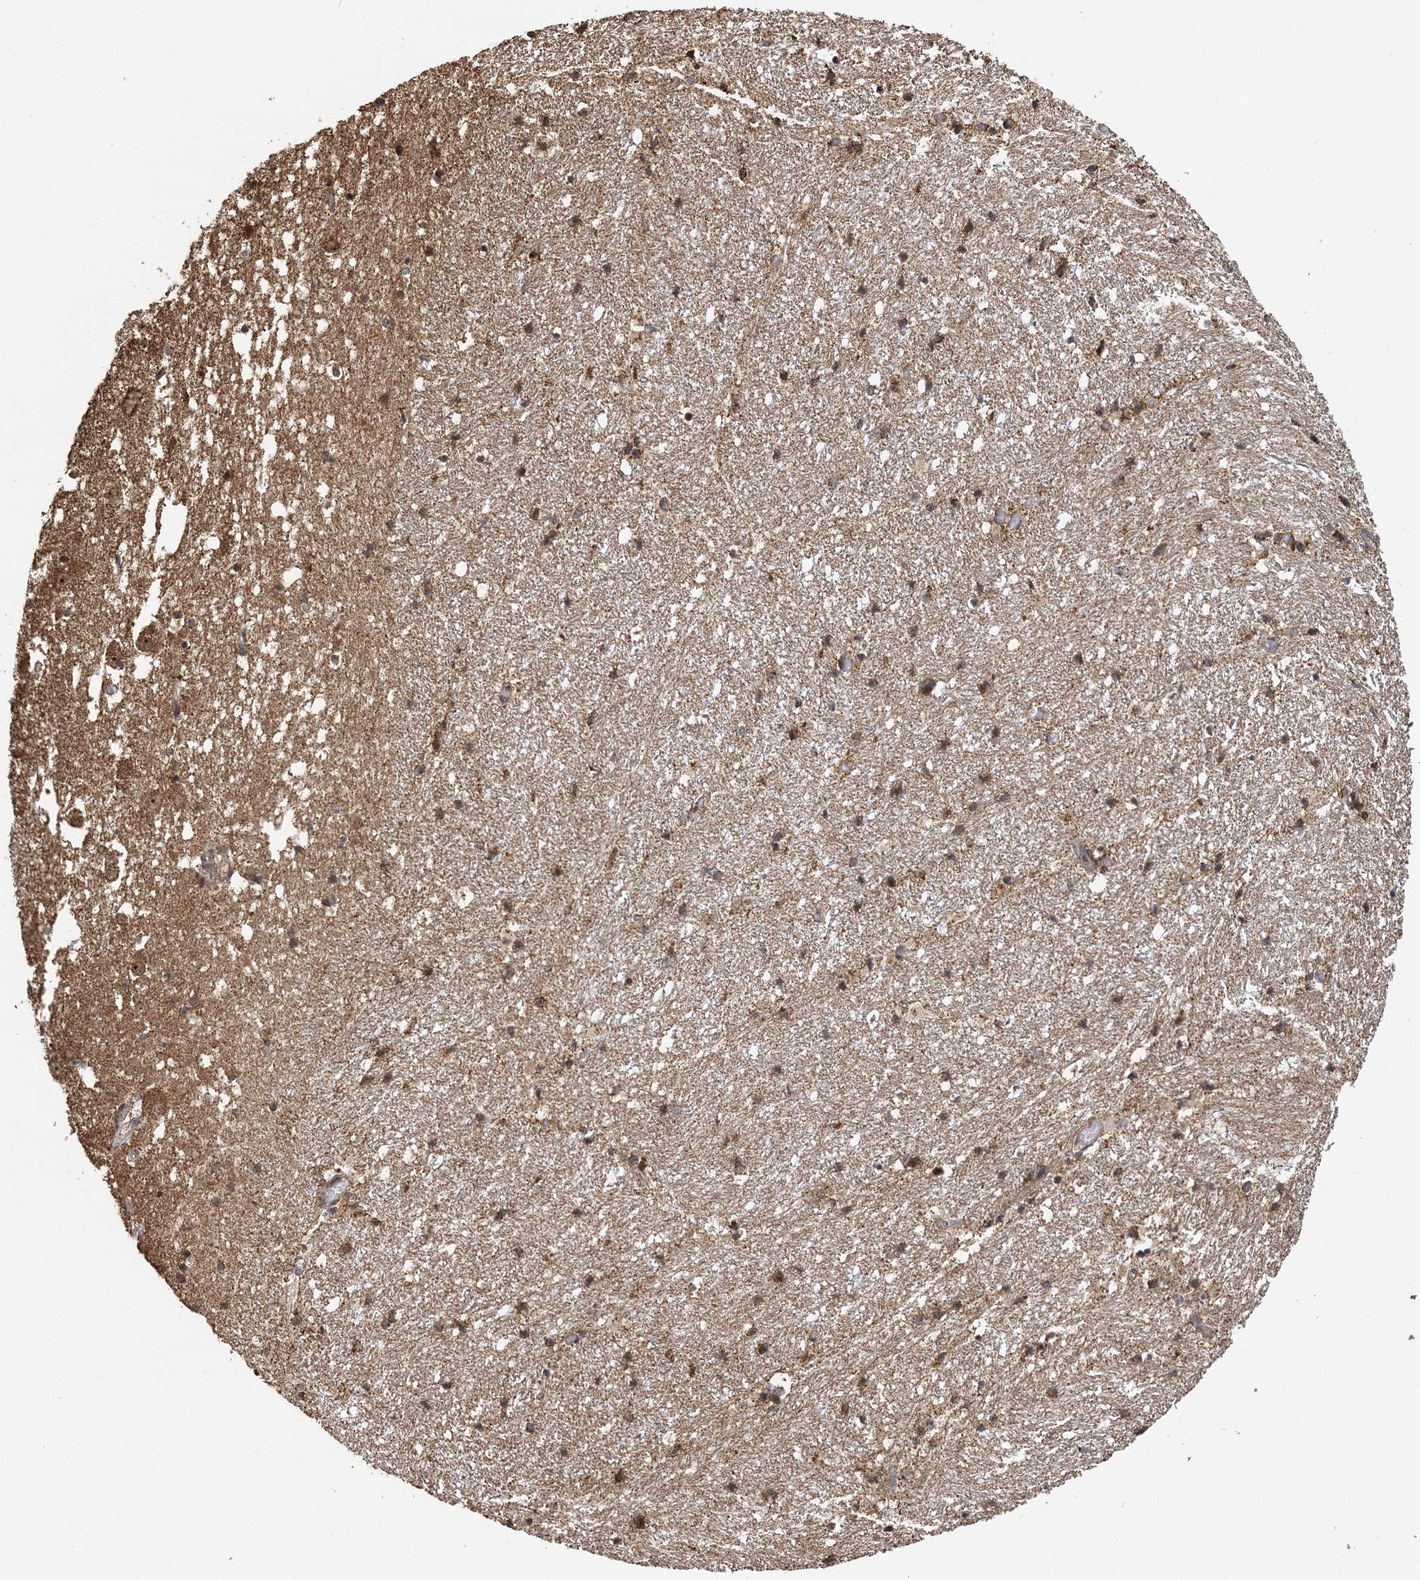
{"staining": {"intensity": "moderate", "quantity": ">75%", "location": "cytoplasmic/membranous"}, "tissue": "hippocampus", "cell_type": "Glial cells", "image_type": "normal", "snomed": [{"axis": "morphology", "description": "Normal tissue, NOS"}, {"axis": "topography", "description": "Hippocampus"}], "caption": "Immunohistochemistry (IHC) staining of normal hippocampus, which exhibits medium levels of moderate cytoplasmic/membranous positivity in approximately >75% of glial cells indicating moderate cytoplasmic/membranous protein expression. The staining was performed using DAB (brown) for protein detection and nuclei were counterstained in hematoxylin (blue).", "gene": "PCBP1", "patient": {"sex": "female", "age": 52}}